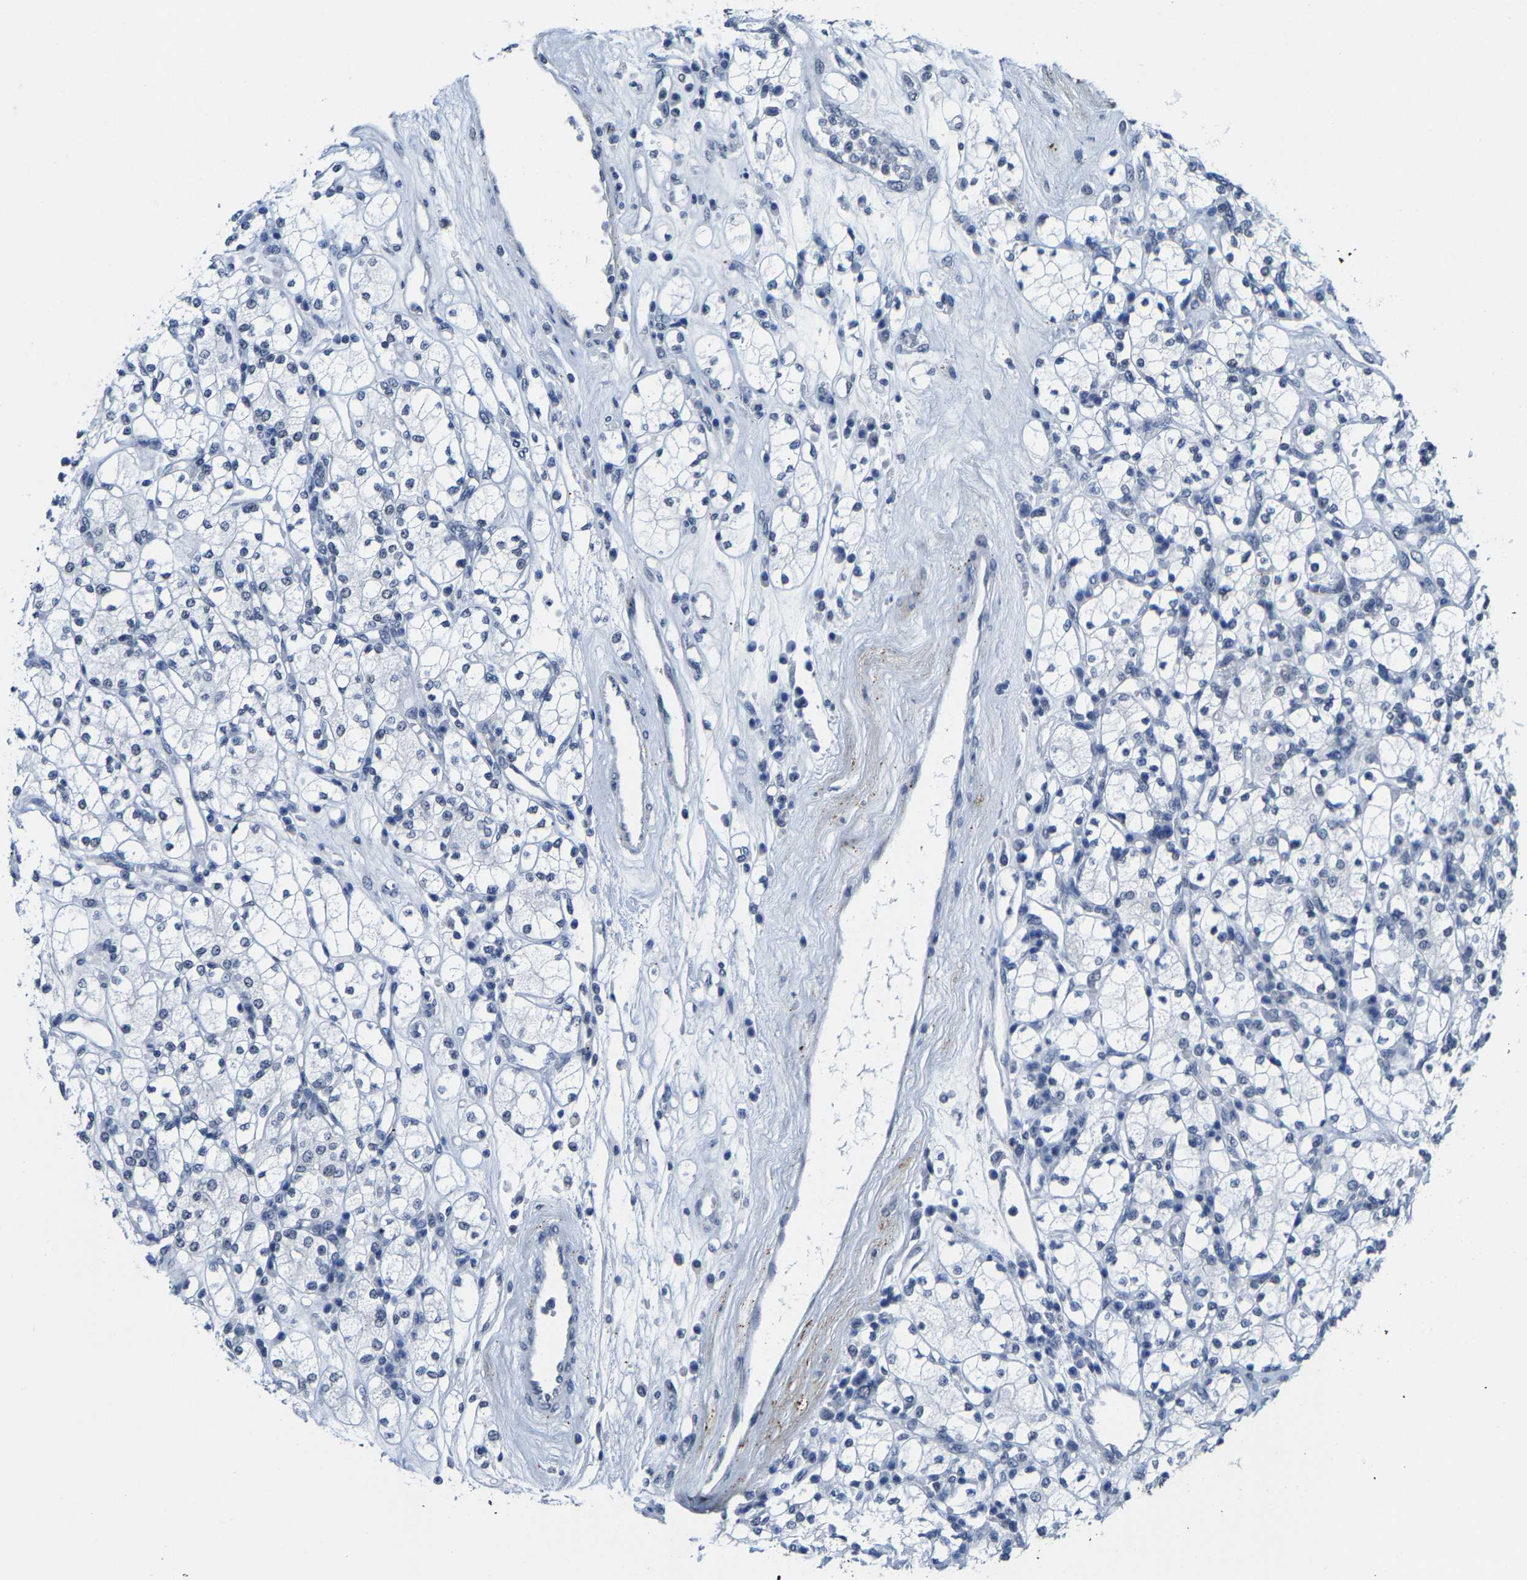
{"staining": {"intensity": "negative", "quantity": "none", "location": "none"}, "tissue": "renal cancer", "cell_type": "Tumor cells", "image_type": "cancer", "snomed": [{"axis": "morphology", "description": "Adenocarcinoma, NOS"}, {"axis": "topography", "description": "Kidney"}], "caption": "The micrograph demonstrates no staining of tumor cells in renal cancer (adenocarcinoma).", "gene": "SETD1B", "patient": {"sex": "male", "age": 77}}